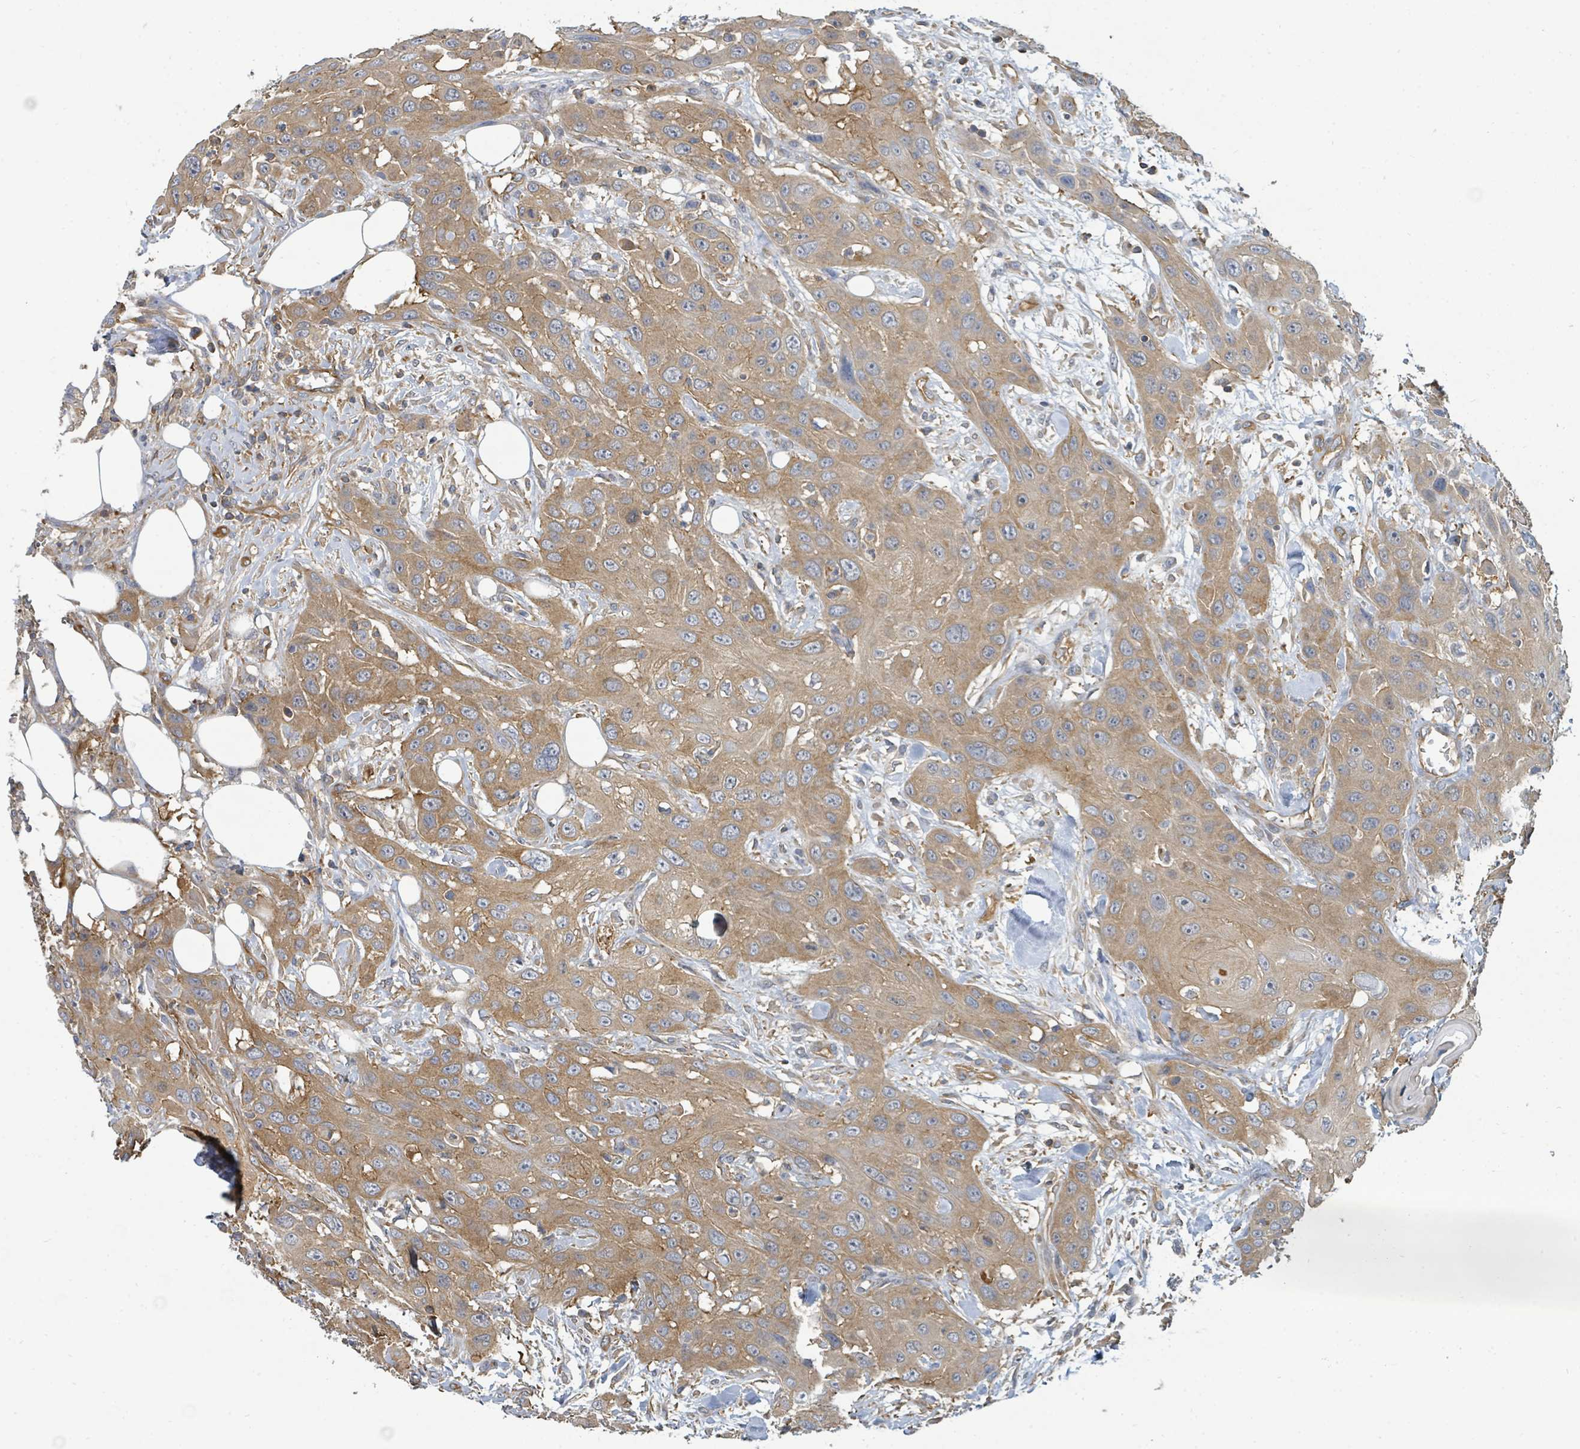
{"staining": {"intensity": "moderate", "quantity": ">75%", "location": "cytoplasmic/membranous"}, "tissue": "head and neck cancer", "cell_type": "Tumor cells", "image_type": "cancer", "snomed": [{"axis": "morphology", "description": "Squamous cell carcinoma, NOS"}, {"axis": "topography", "description": "Head-Neck"}], "caption": "Squamous cell carcinoma (head and neck) was stained to show a protein in brown. There is medium levels of moderate cytoplasmic/membranous expression in approximately >75% of tumor cells.", "gene": "BOLA2B", "patient": {"sex": "male", "age": 81}}